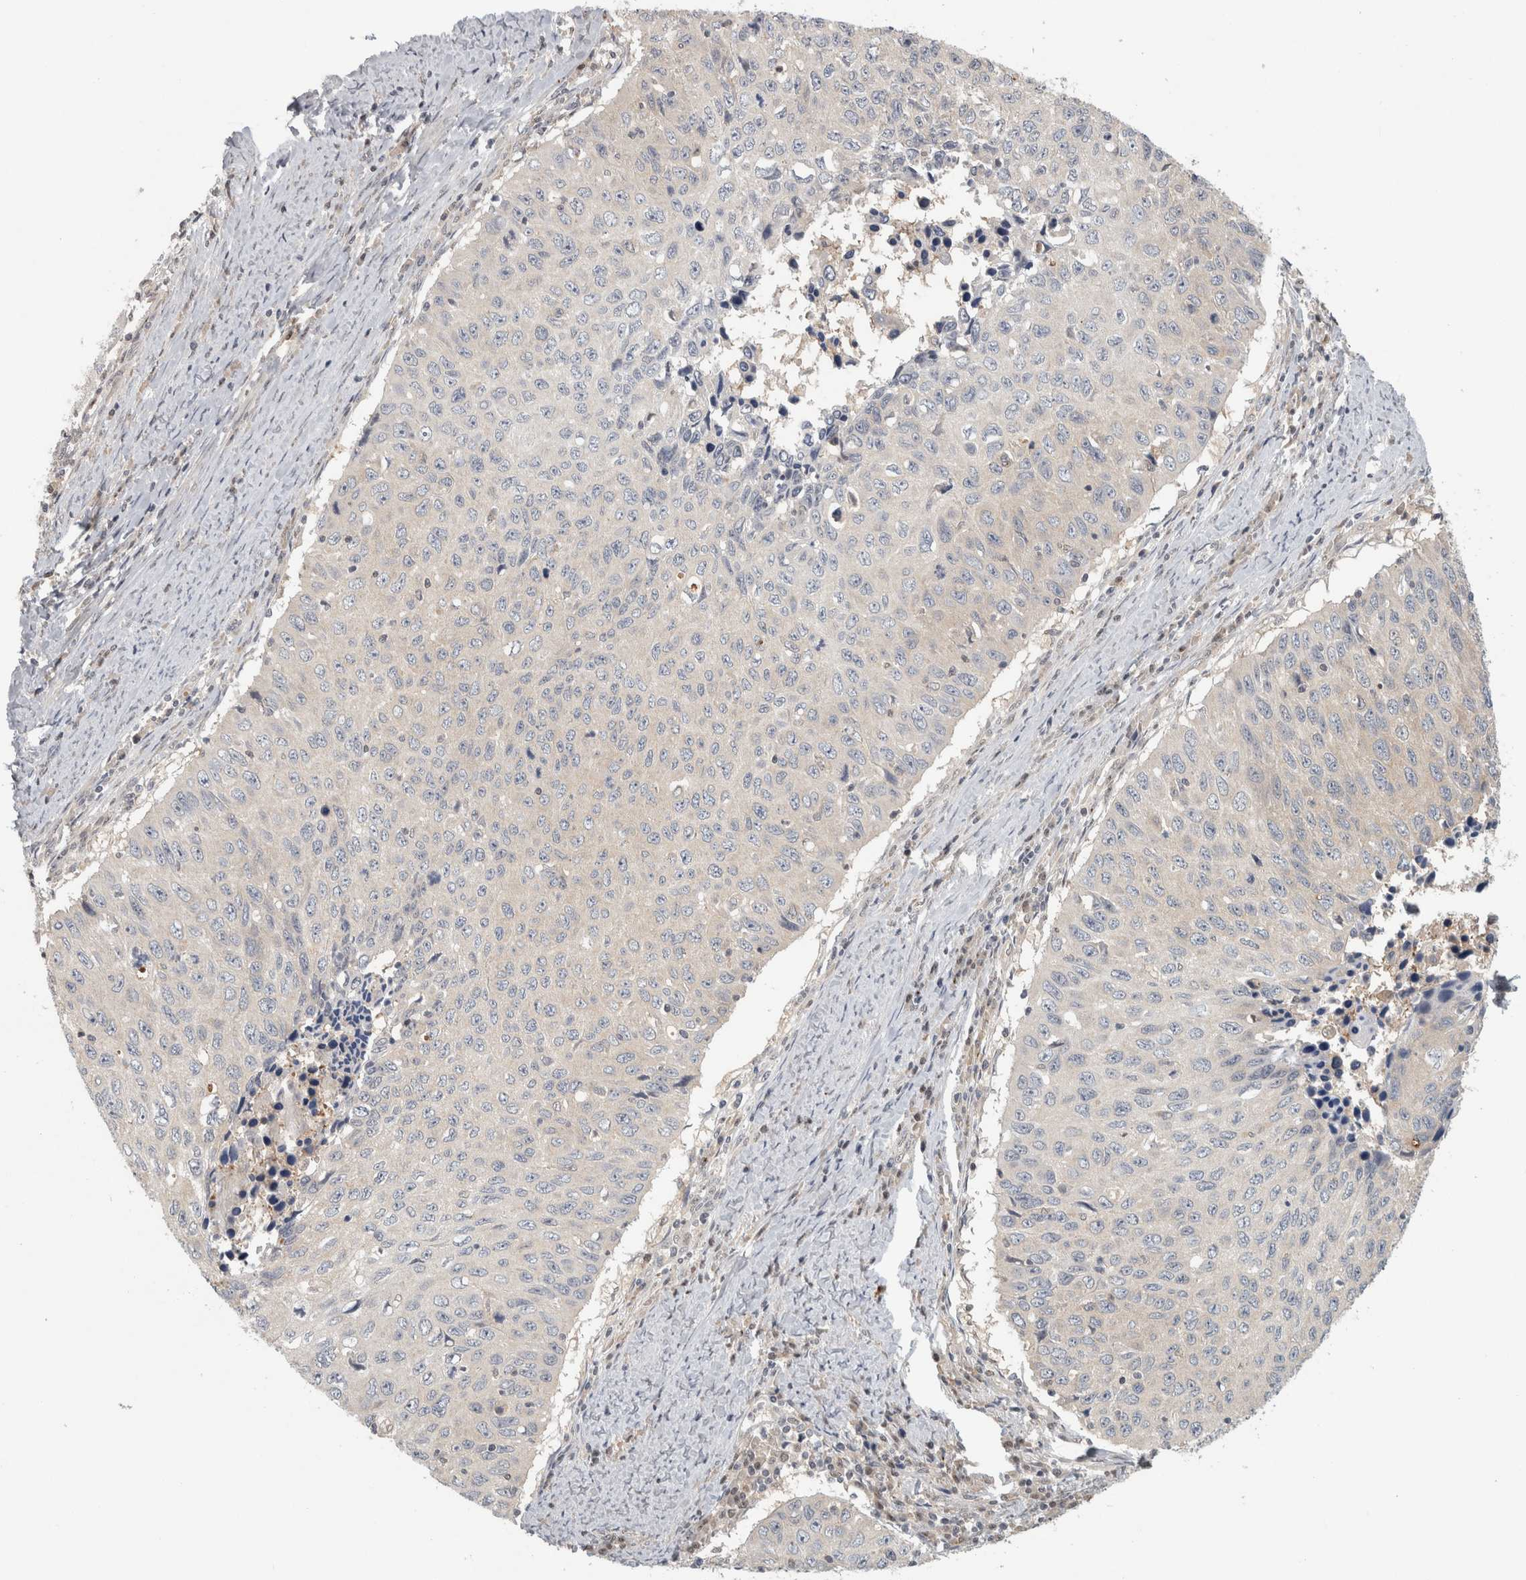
{"staining": {"intensity": "negative", "quantity": "none", "location": "none"}, "tissue": "cervical cancer", "cell_type": "Tumor cells", "image_type": "cancer", "snomed": [{"axis": "morphology", "description": "Squamous cell carcinoma, NOS"}, {"axis": "topography", "description": "Cervix"}], "caption": "IHC photomicrograph of human cervical cancer stained for a protein (brown), which shows no positivity in tumor cells.", "gene": "PIGP", "patient": {"sex": "female", "age": 53}}